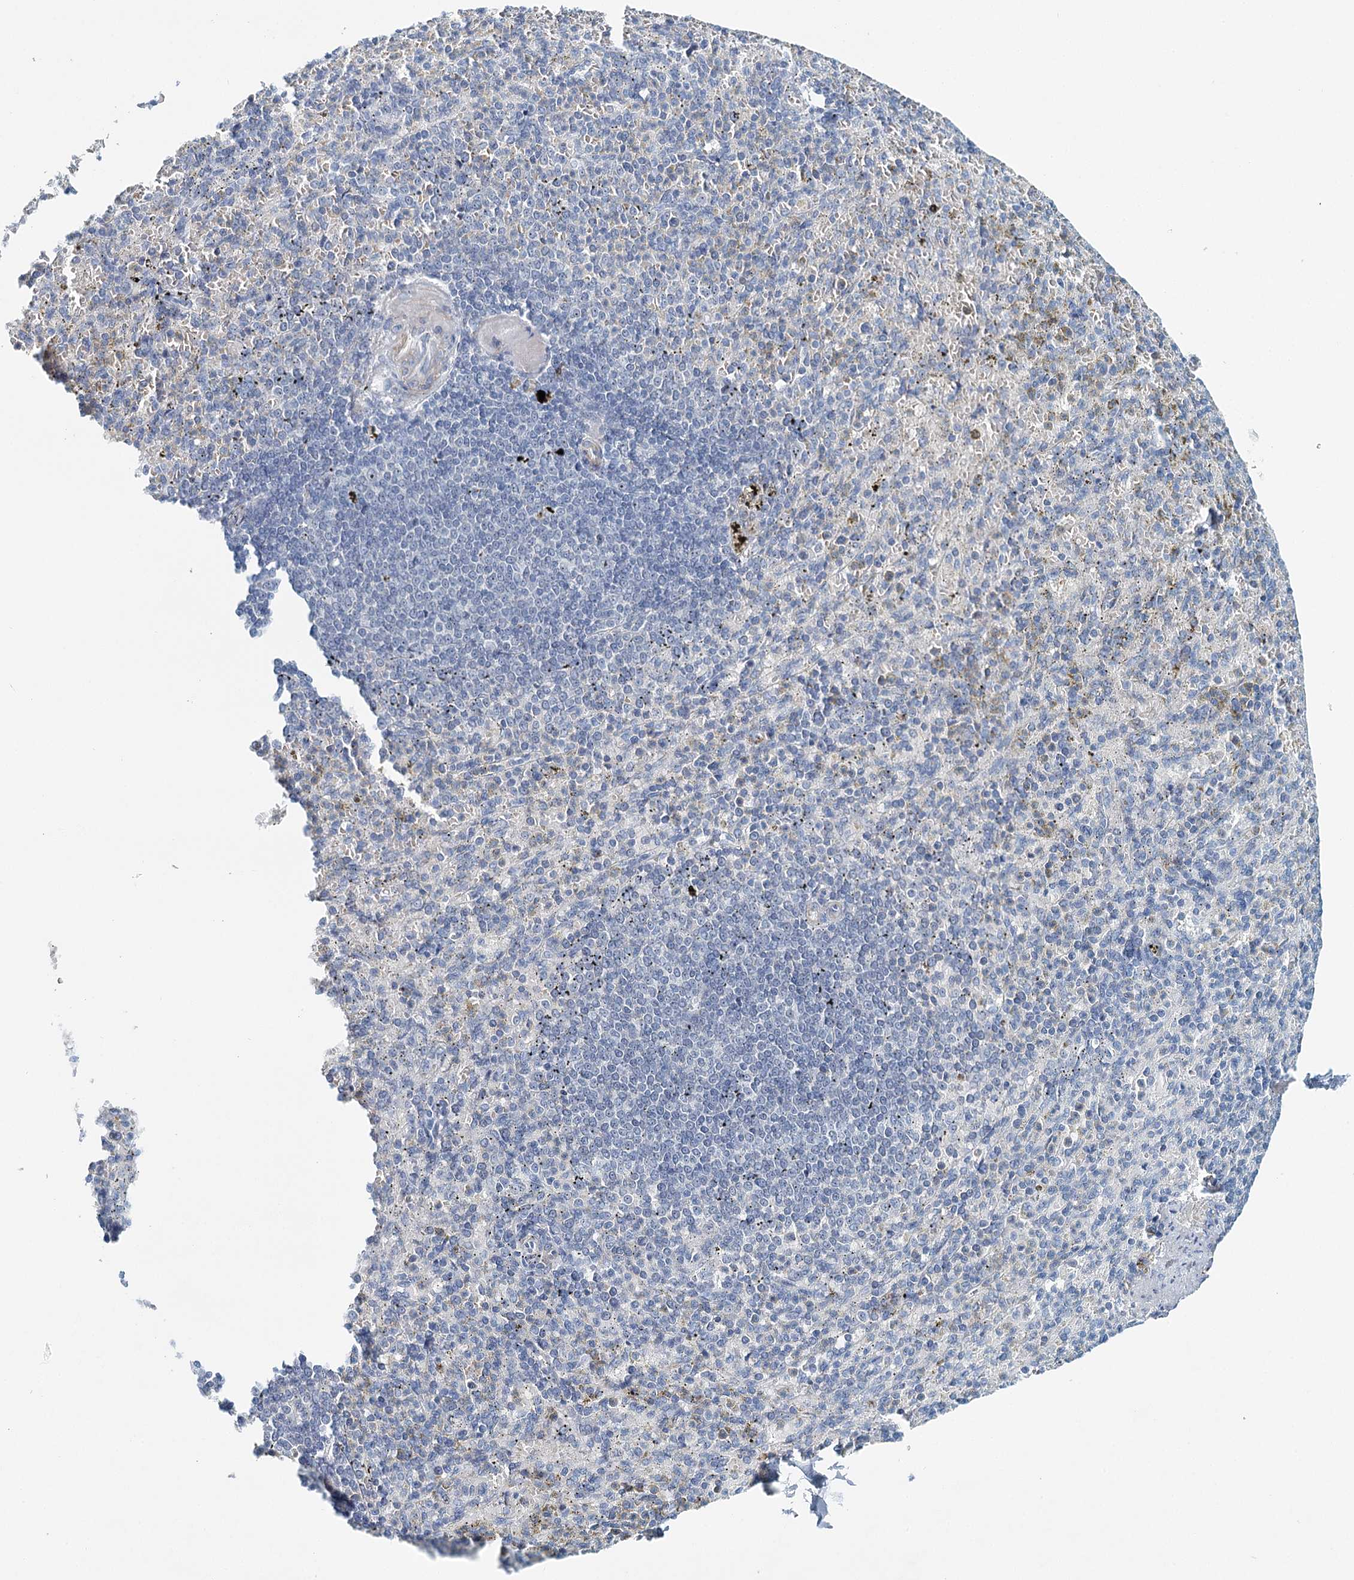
{"staining": {"intensity": "negative", "quantity": "none", "location": "none"}, "tissue": "spleen", "cell_type": "Cells in red pulp", "image_type": "normal", "snomed": [{"axis": "morphology", "description": "Normal tissue, NOS"}, {"axis": "topography", "description": "Spleen"}], "caption": "This is a histopathology image of immunohistochemistry (IHC) staining of unremarkable spleen, which shows no positivity in cells in red pulp.", "gene": "RBM43", "patient": {"sex": "female", "age": 74}}